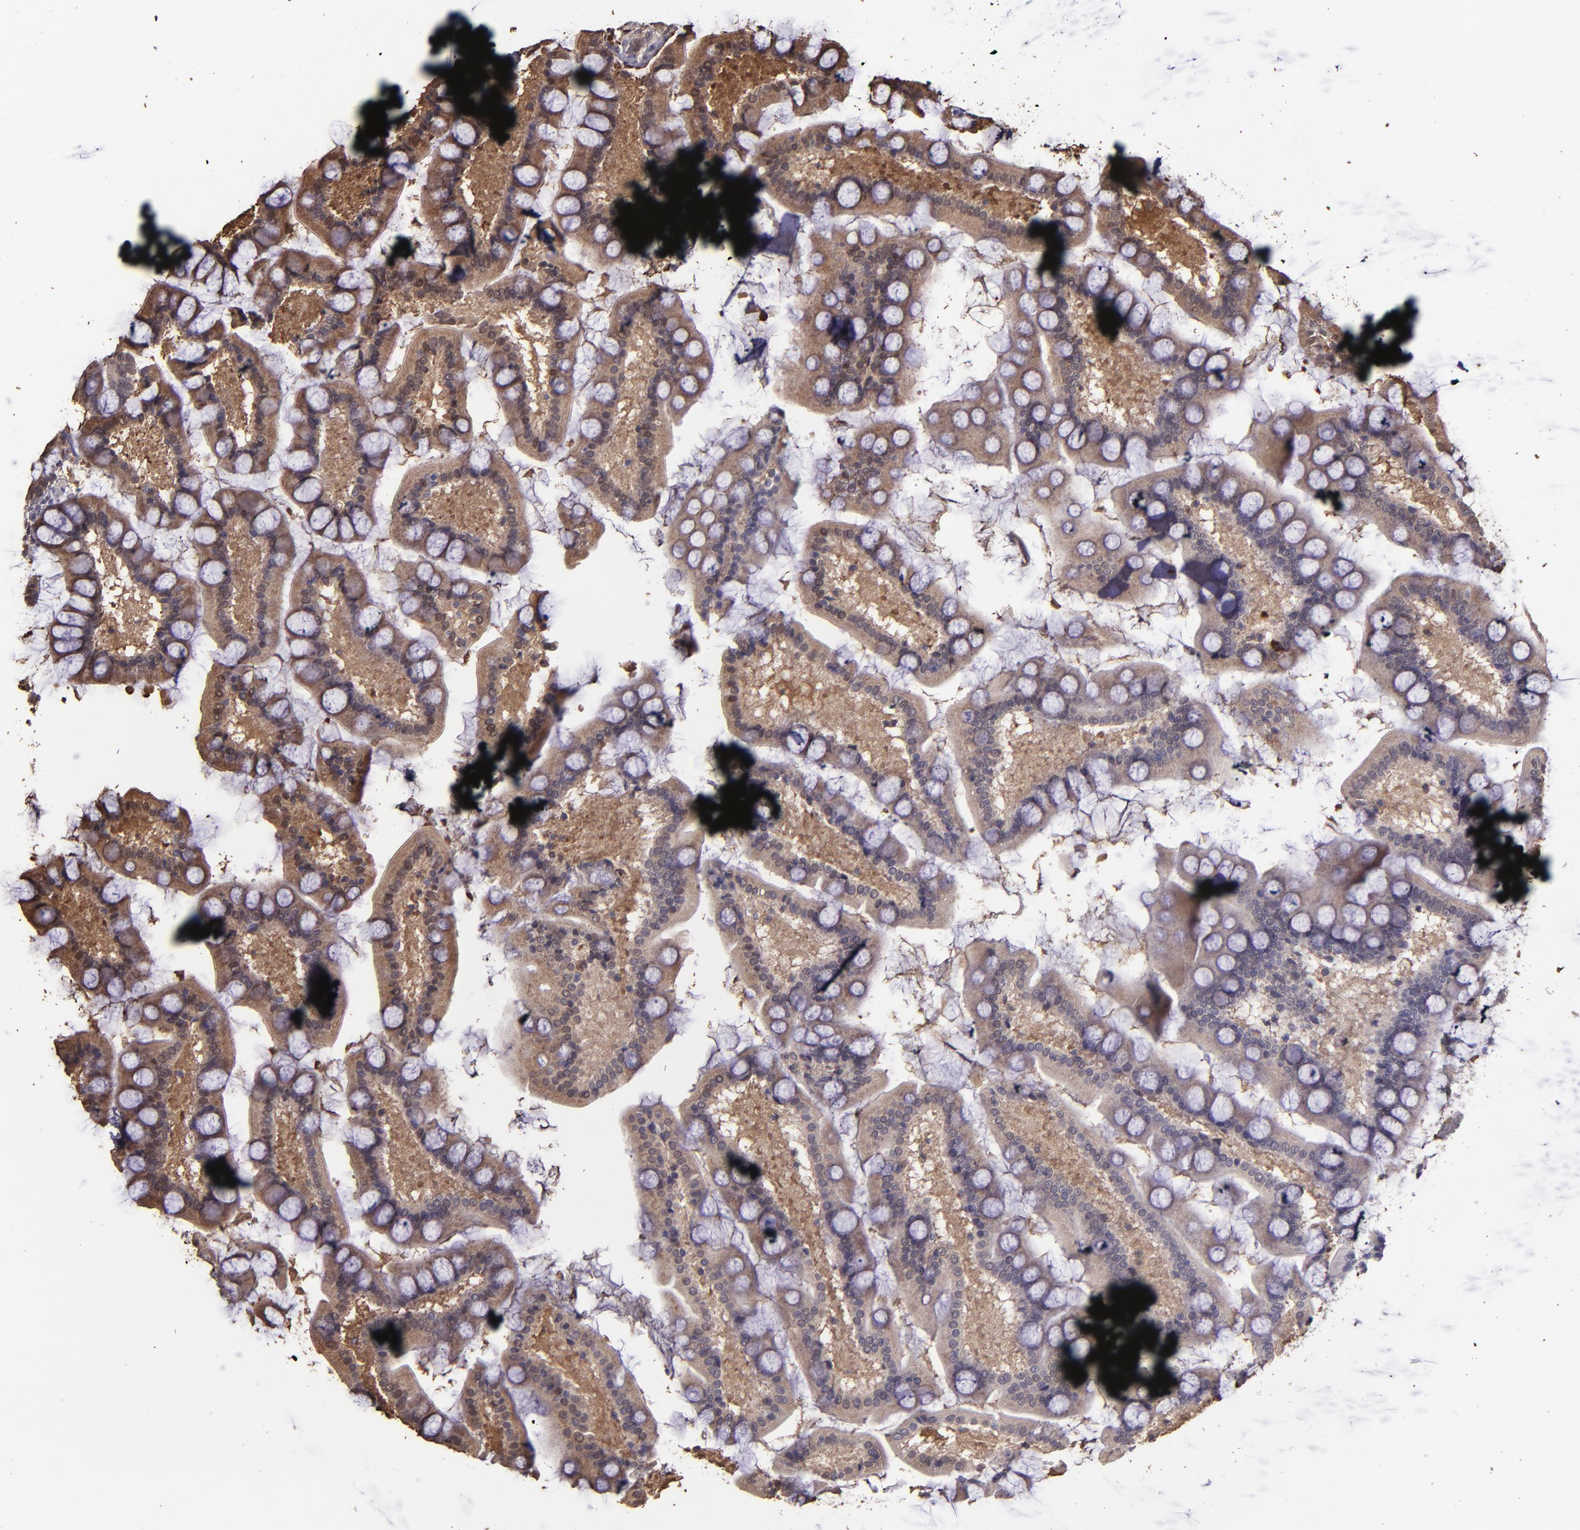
{"staining": {"intensity": "moderate", "quantity": ">75%", "location": "cytoplasmic/membranous"}, "tissue": "small intestine", "cell_type": "Glandular cells", "image_type": "normal", "snomed": [{"axis": "morphology", "description": "Normal tissue, NOS"}, {"axis": "topography", "description": "Small intestine"}], "caption": "Protein expression analysis of normal human small intestine reveals moderate cytoplasmic/membranous expression in about >75% of glandular cells.", "gene": "SERPINF2", "patient": {"sex": "male", "age": 41}}